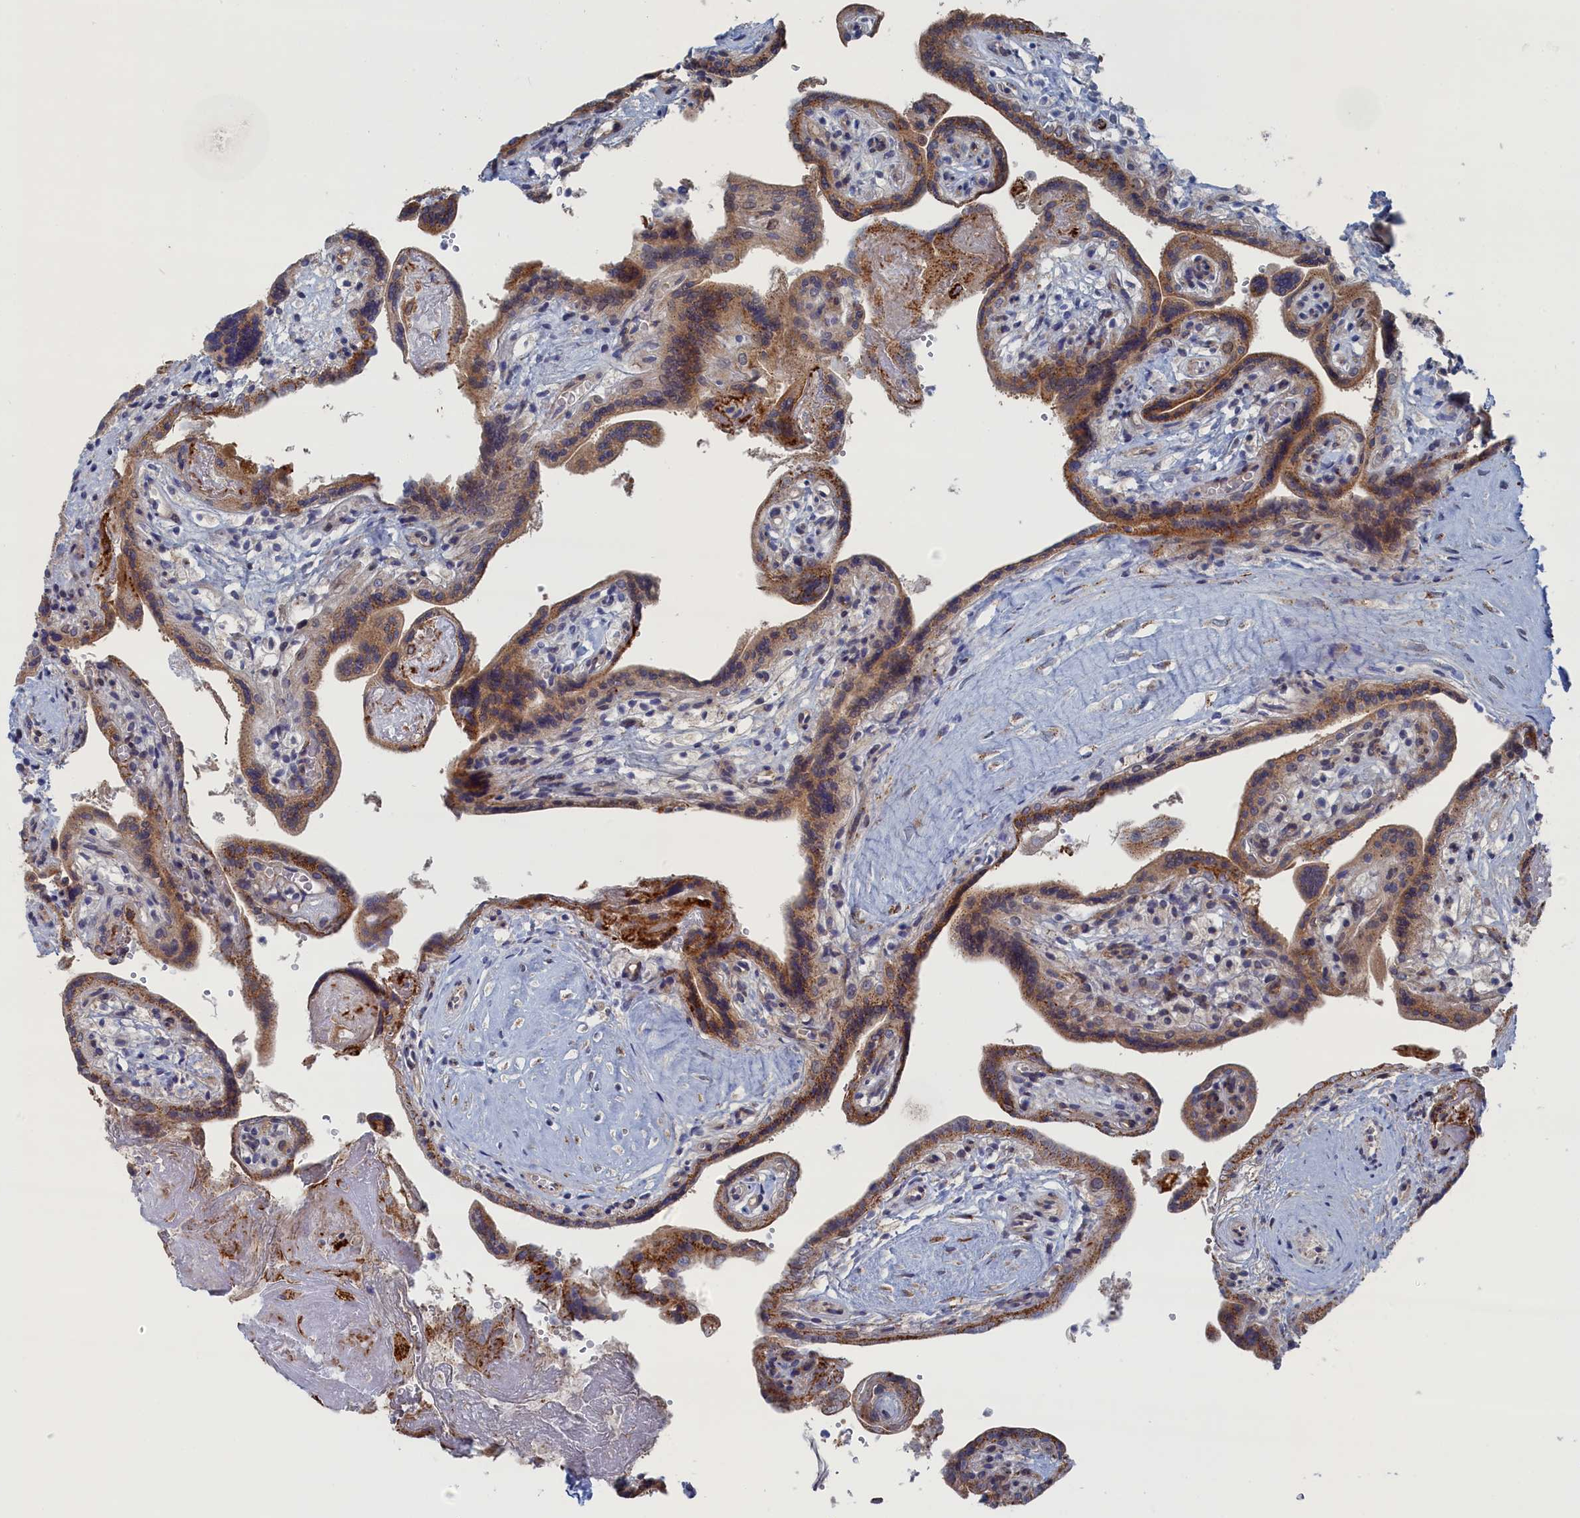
{"staining": {"intensity": "moderate", "quantity": ">75%", "location": "cytoplasmic/membranous"}, "tissue": "placenta", "cell_type": "Trophoblastic cells", "image_type": "normal", "snomed": [{"axis": "morphology", "description": "Normal tissue, NOS"}, {"axis": "topography", "description": "Placenta"}], "caption": "Normal placenta was stained to show a protein in brown. There is medium levels of moderate cytoplasmic/membranous expression in about >75% of trophoblastic cells. The staining was performed using DAB (3,3'-diaminobenzidine), with brown indicating positive protein expression. Nuclei are stained blue with hematoxylin.", "gene": "IRX1", "patient": {"sex": "female", "age": 37}}